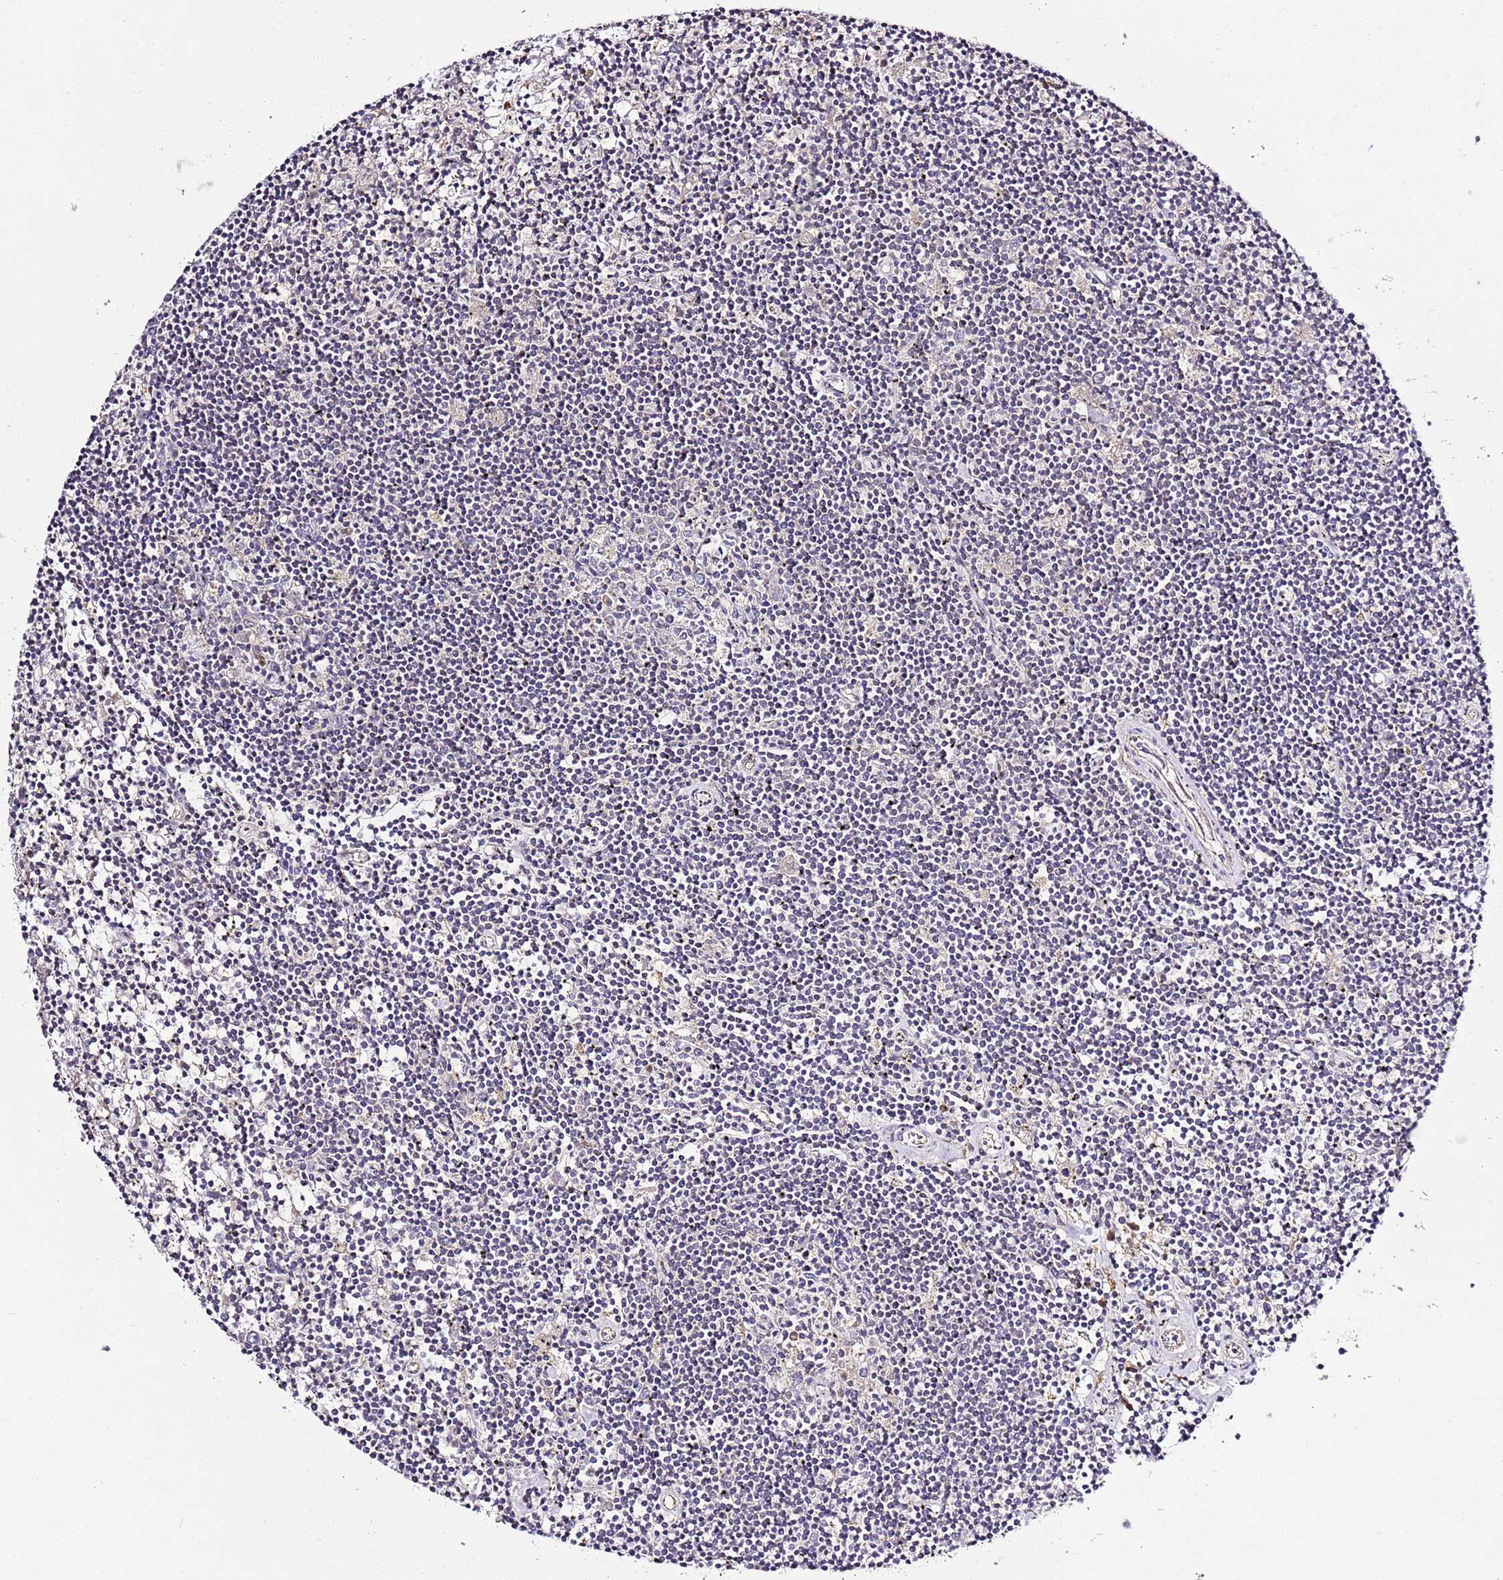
{"staining": {"intensity": "negative", "quantity": "none", "location": "none"}, "tissue": "lymphoma", "cell_type": "Tumor cells", "image_type": "cancer", "snomed": [{"axis": "morphology", "description": "Malignant lymphoma, non-Hodgkin's type, Low grade"}, {"axis": "topography", "description": "Spleen"}], "caption": "Immunohistochemical staining of human low-grade malignant lymphoma, non-Hodgkin's type shows no significant staining in tumor cells.", "gene": "PVRIG", "patient": {"sex": "male", "age": 76}}